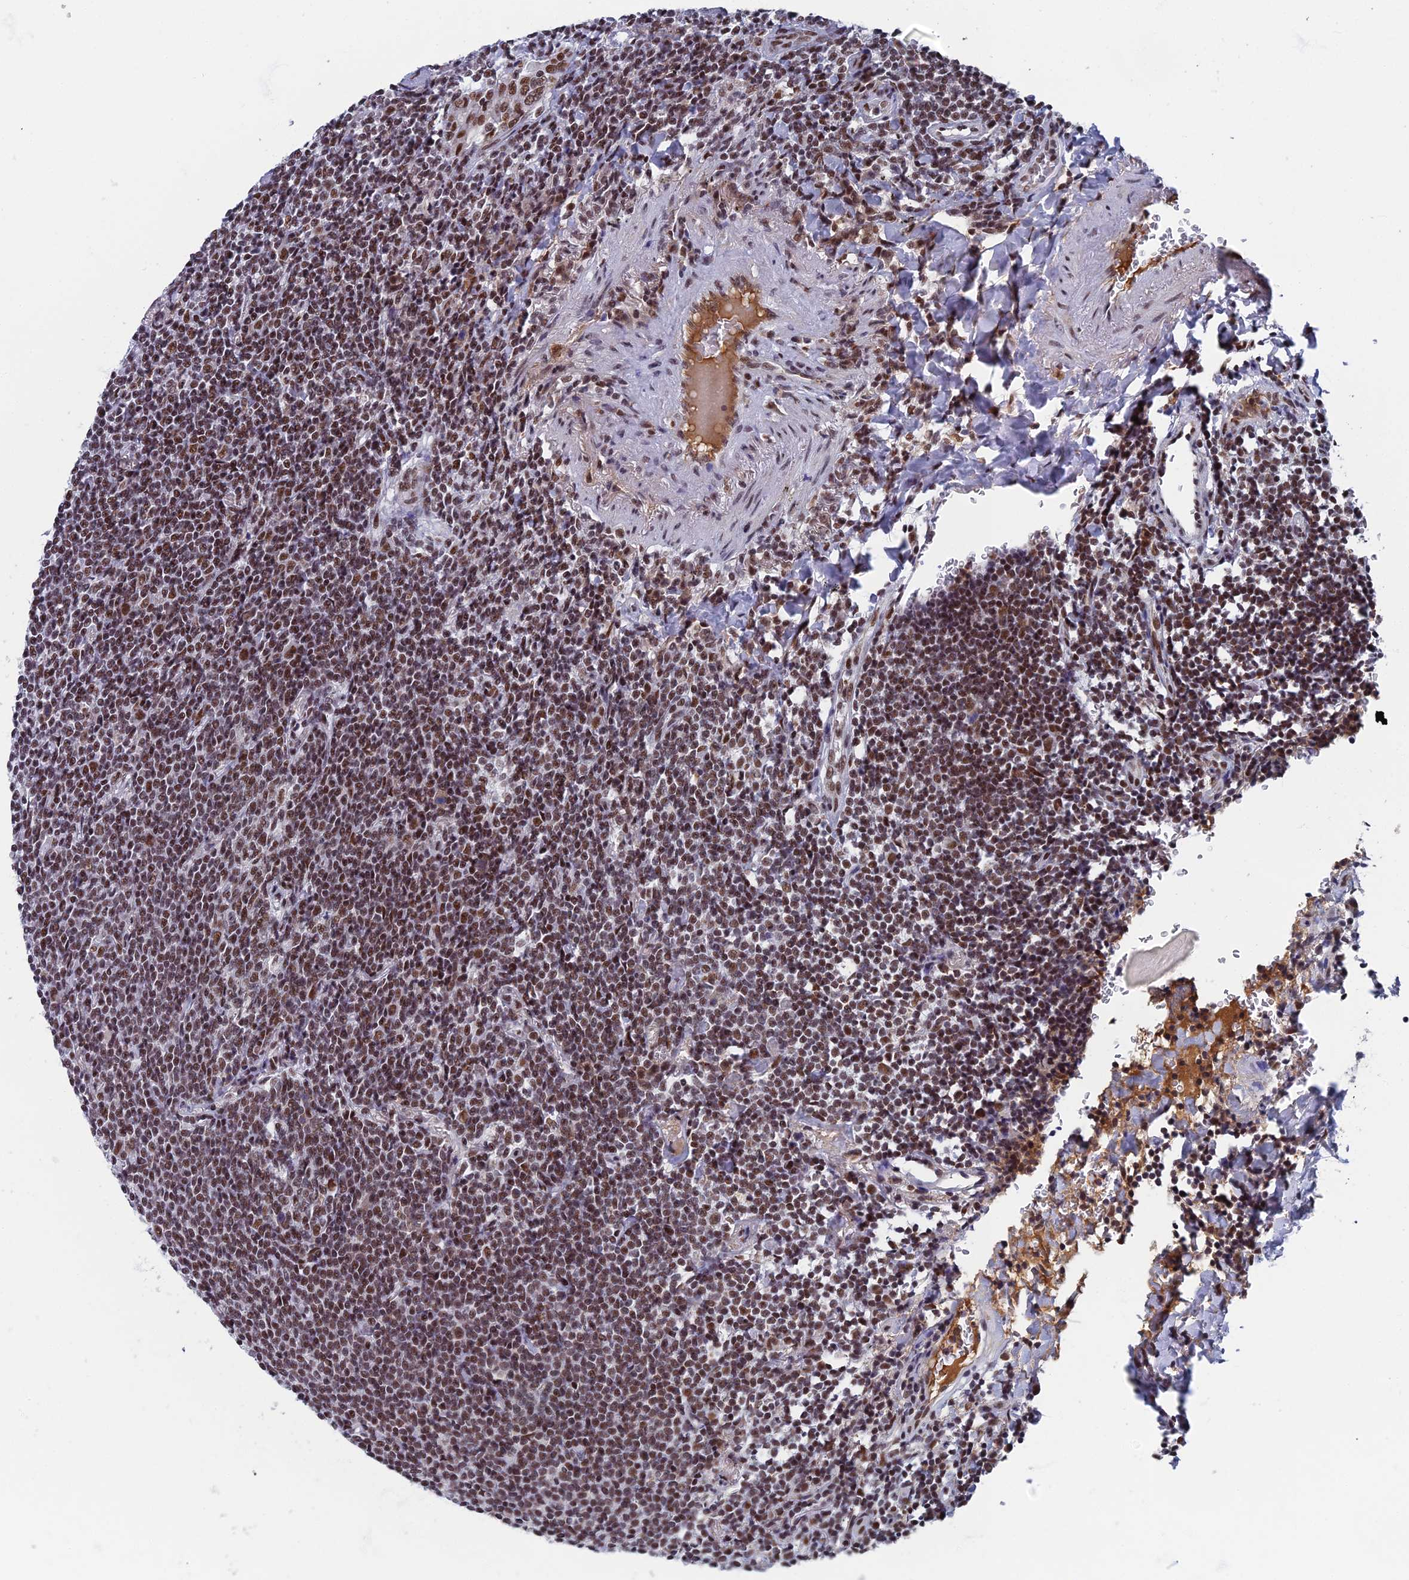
{"staining": {"intensity": "moderate", "quantity": "25%-75%", "location": "nuclear"}, "tissue": "lymphoma", "cell_type": "Tumor cells", "image_type": "cancer", "snomed": [{"axis": "morphology", "description": "Malignant lymphoma, non-Hodgkin's type, Low grade"}, {"axis": "topography", "description": "Lung"}], "caption": "Lymphoma stained with IHC demonstrates moderate nuclear positivity in about 25%-75% of tumor cells.", "gene": "TAF13", "patient": {"sex": "female", "age": 71}}